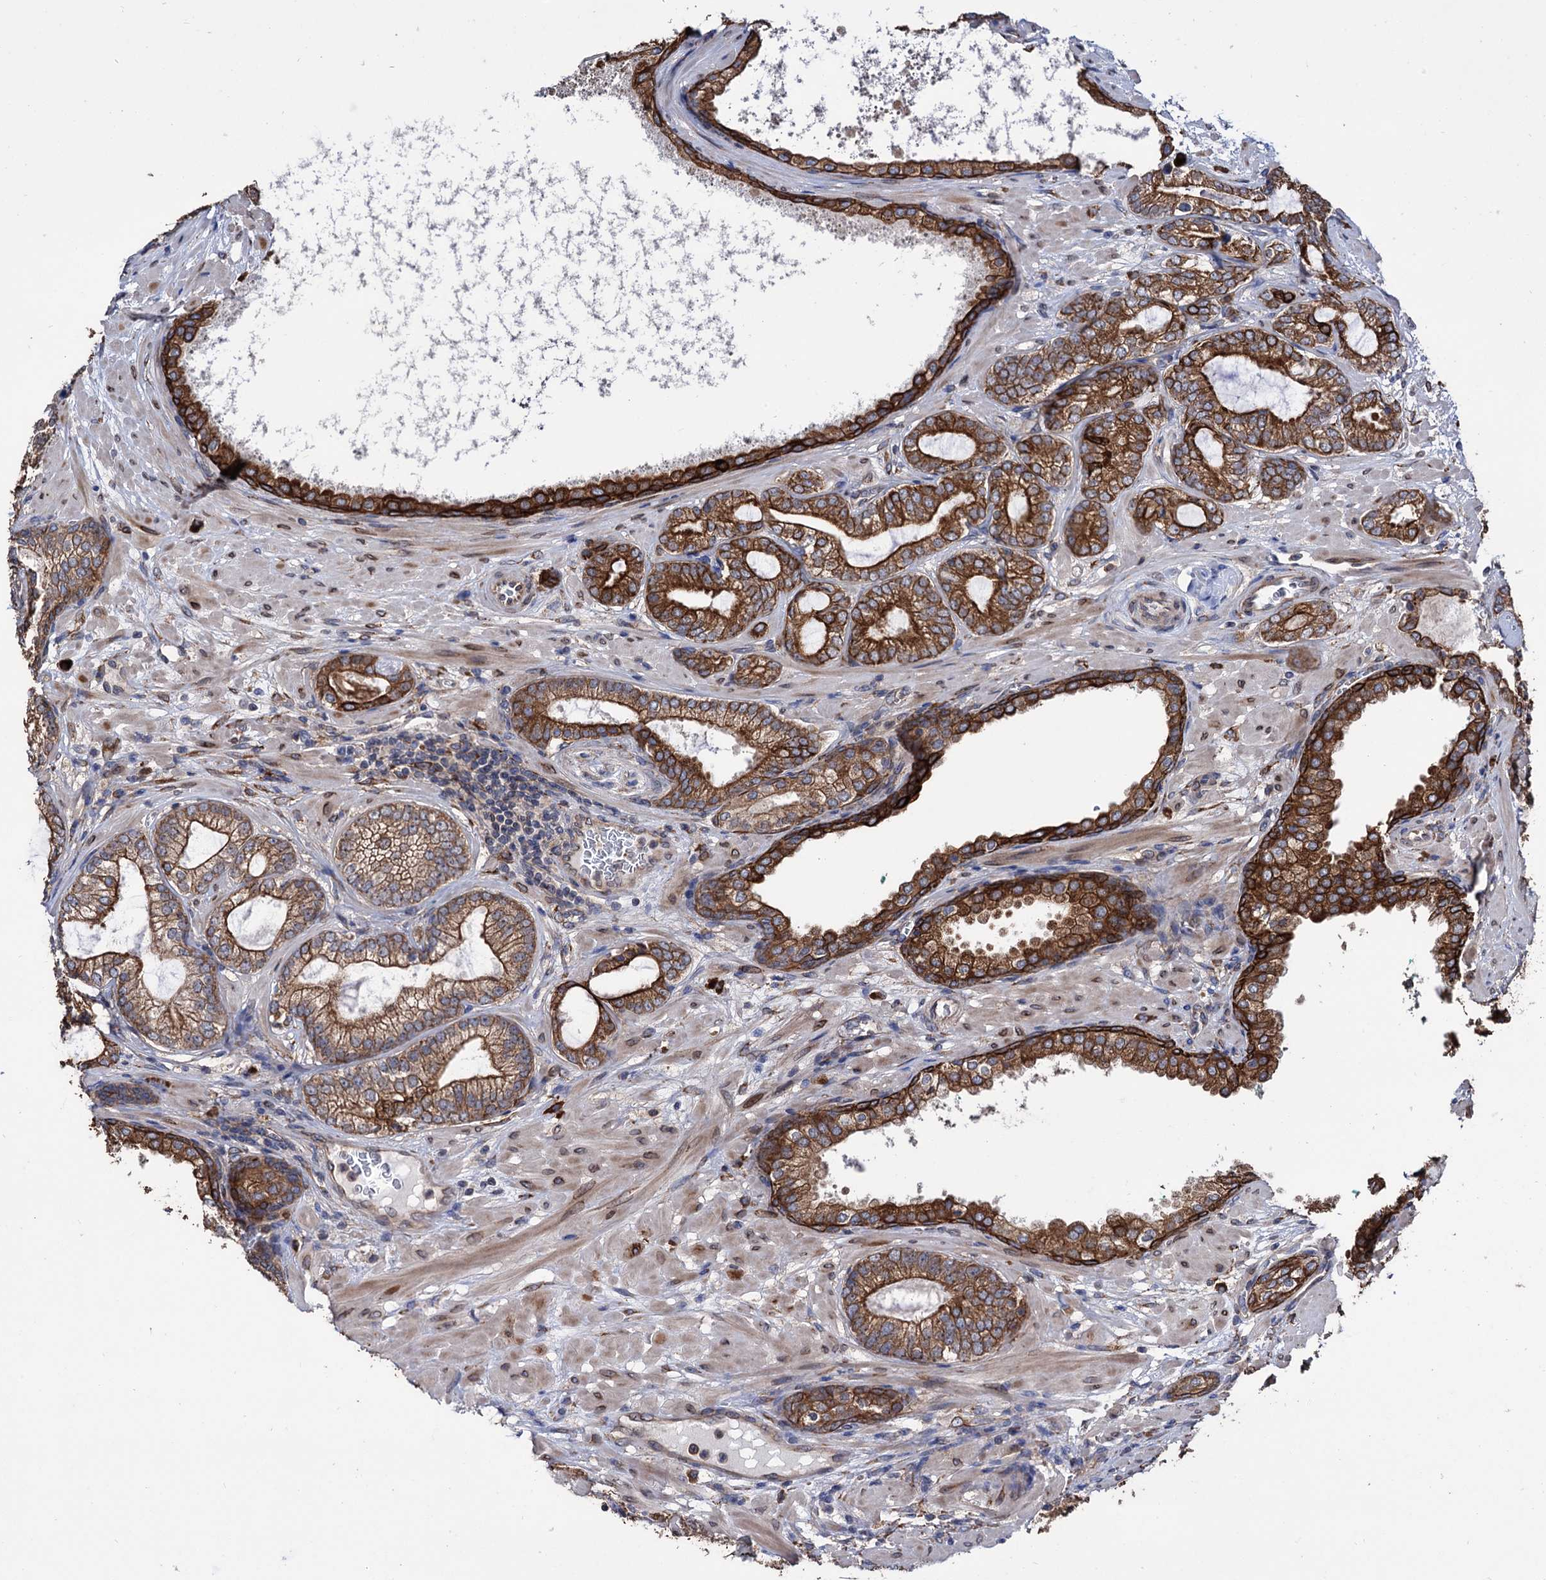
{"staining": {"intensity": "strong", "quantity": ">75%", "location": "cytoplasmic/membranous"}, "tissue": "prostate cancer", "cell_type": "Tumor cells", "image_type": "cancer", "snomed": [{"axis": "morphology", "description": "Adenocarcinoma, High grade"}, {"axis": "topography", "description": "Prostate"}], "caption": "DAB immunohistochemical staining of human prostate cancer reveals strong cytoplasmic/membranous protein expression in about >75% of tumor cells.", "gene": "CDAN1", "patient": {"sex": "male", "age": 60}}